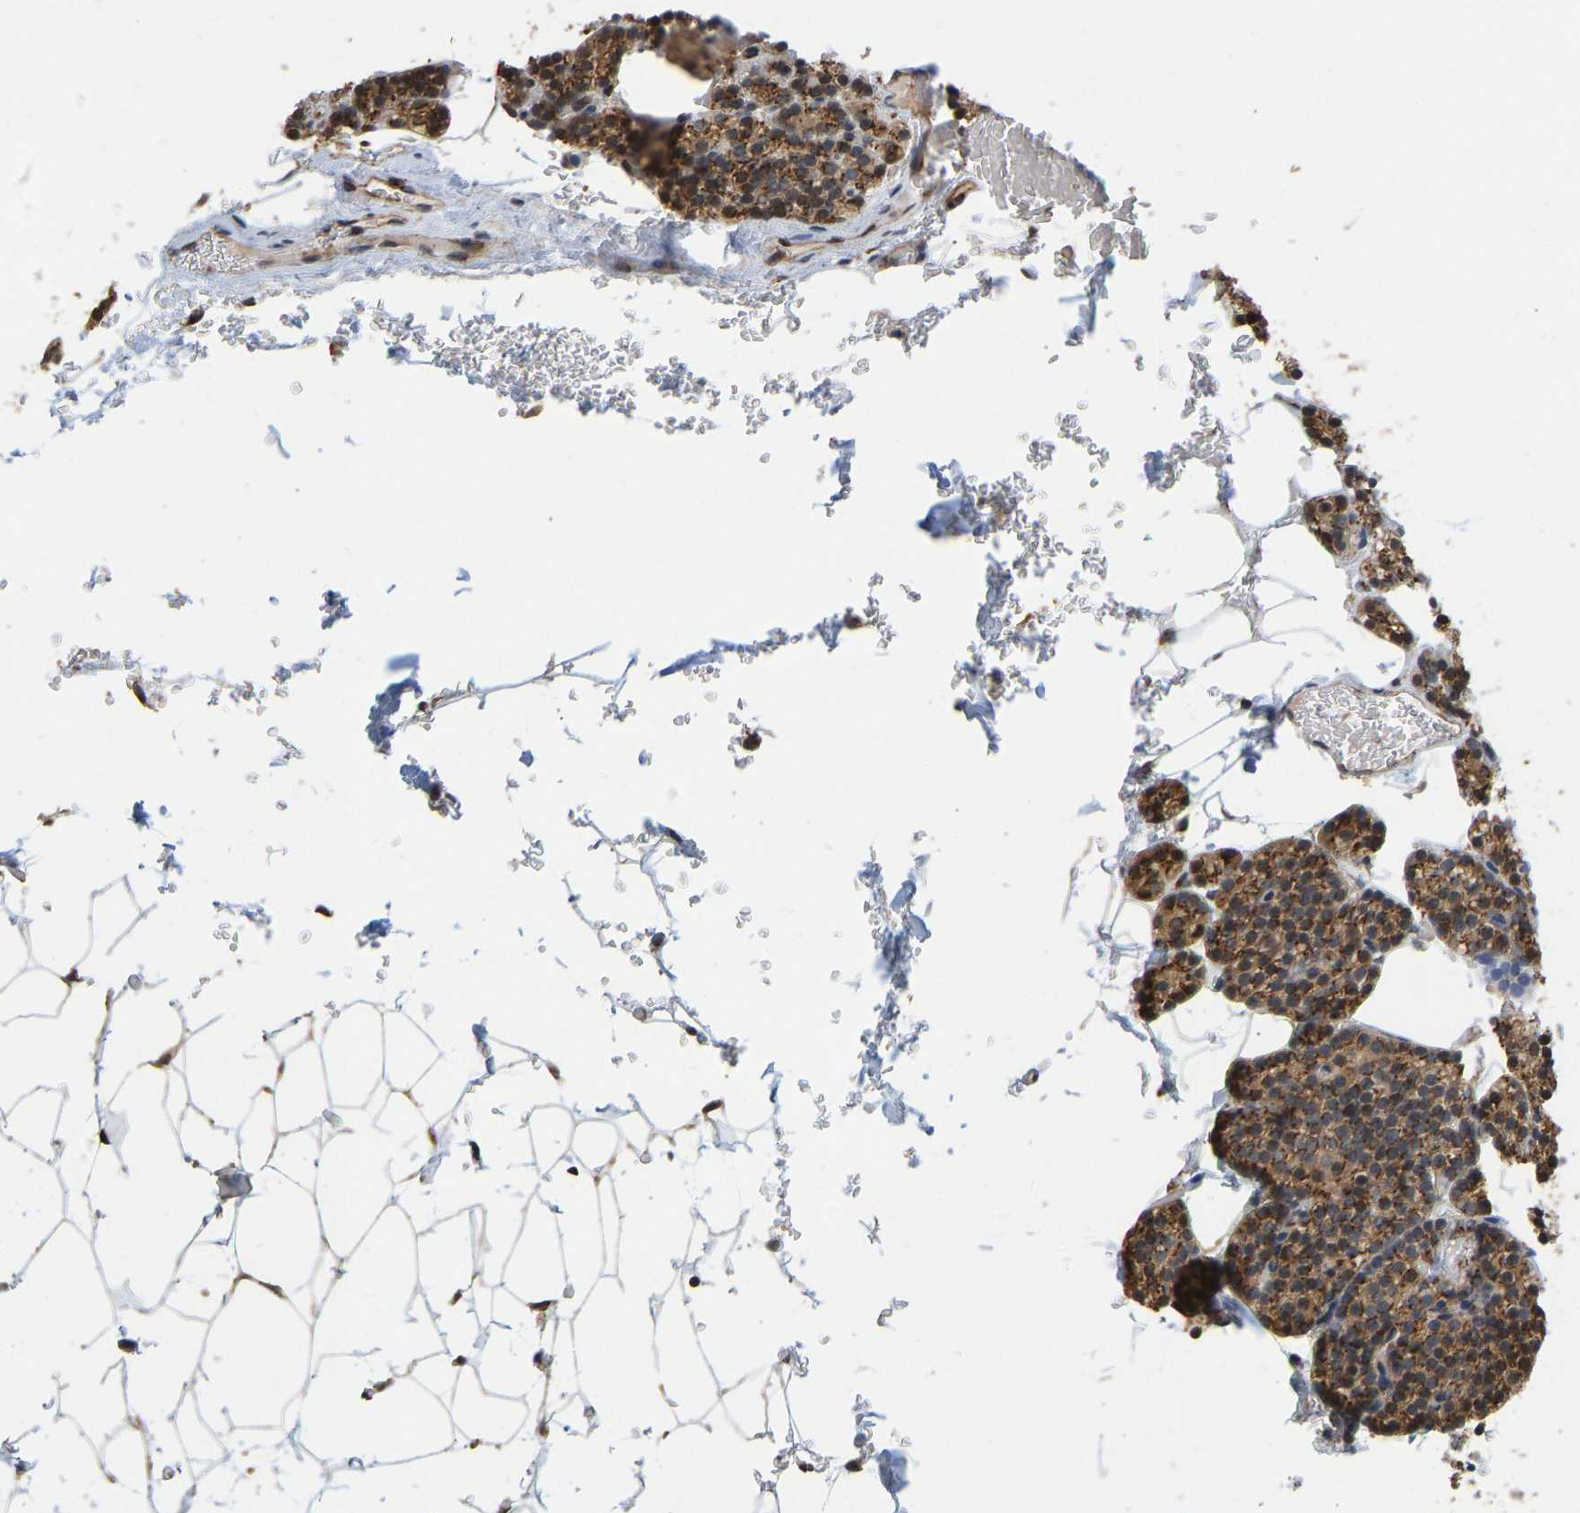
{"staining": {"intensity": "moderate", "quantity": ">75%", "location": "cytoplasmic/membranous"}, "tissue": "parathyroid gland", "cell_type": "Glandular cells", "image_type": "normal", "snomed": [{"axis": "morphology", "description": "Normal tissue, NOS"}, {"axis": "morphology", "description": "Inflammation chronic"}, {"axis": "morphology", "description": "Goiter, colloid"}, {"axis": "topography", "description": "Thyroid gland"}, {"axis": "topography", "description": "Parathyroid gland"}], "caption": "This micrograph shows immunohistochemistry staining of benign parathyroid gland, with medium moderate cytoplasmic/membranous positivity in approximately >75% of glandular cells.", "gene": "YIPF4", "patient": {"sex": "male", "age": 65}}